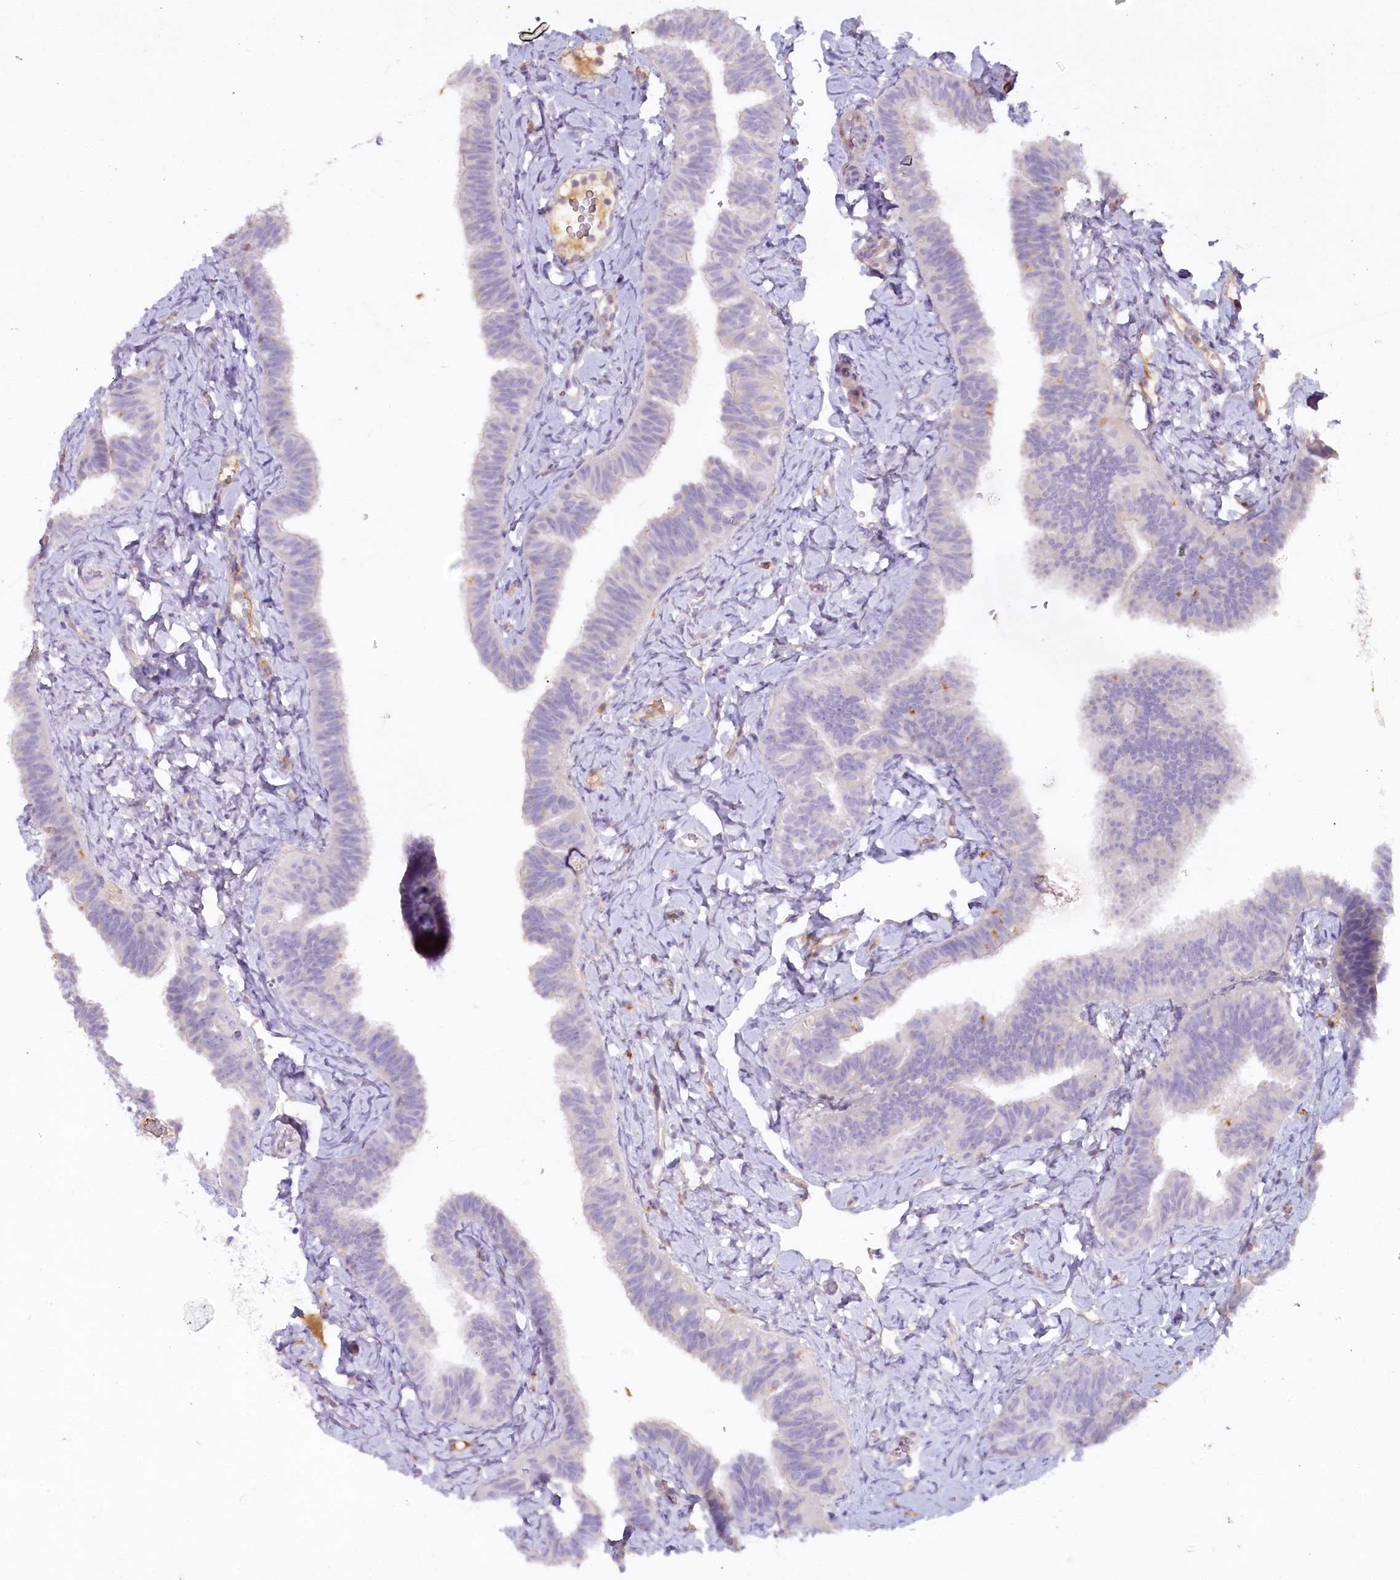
{"staining": {"intensity": "negative", "quantity": "none", "location": "none"}, "tissue": "fallopian tube", "cell_type": "Glandular cells", "image_type": "normal", "snomed": [{"axis": "morphology", "description": "Normal tissue, NOS"}, {"axis": "topography", "description": "Fallopian tube"}], "caption": "High magnification brightfield microscopy of benign fallopian tube stained with DAB (3,3'-diaminobenzidine) (brown) and counterstained with hematoxylin (blue): glandular cells show no significant positivity. (DAB (3,3'-diaminobenzidine) immunohistochemistry (IHC), high magnification).", "gene": "HPD", "patient": {"sex": "female", "age": 65}}